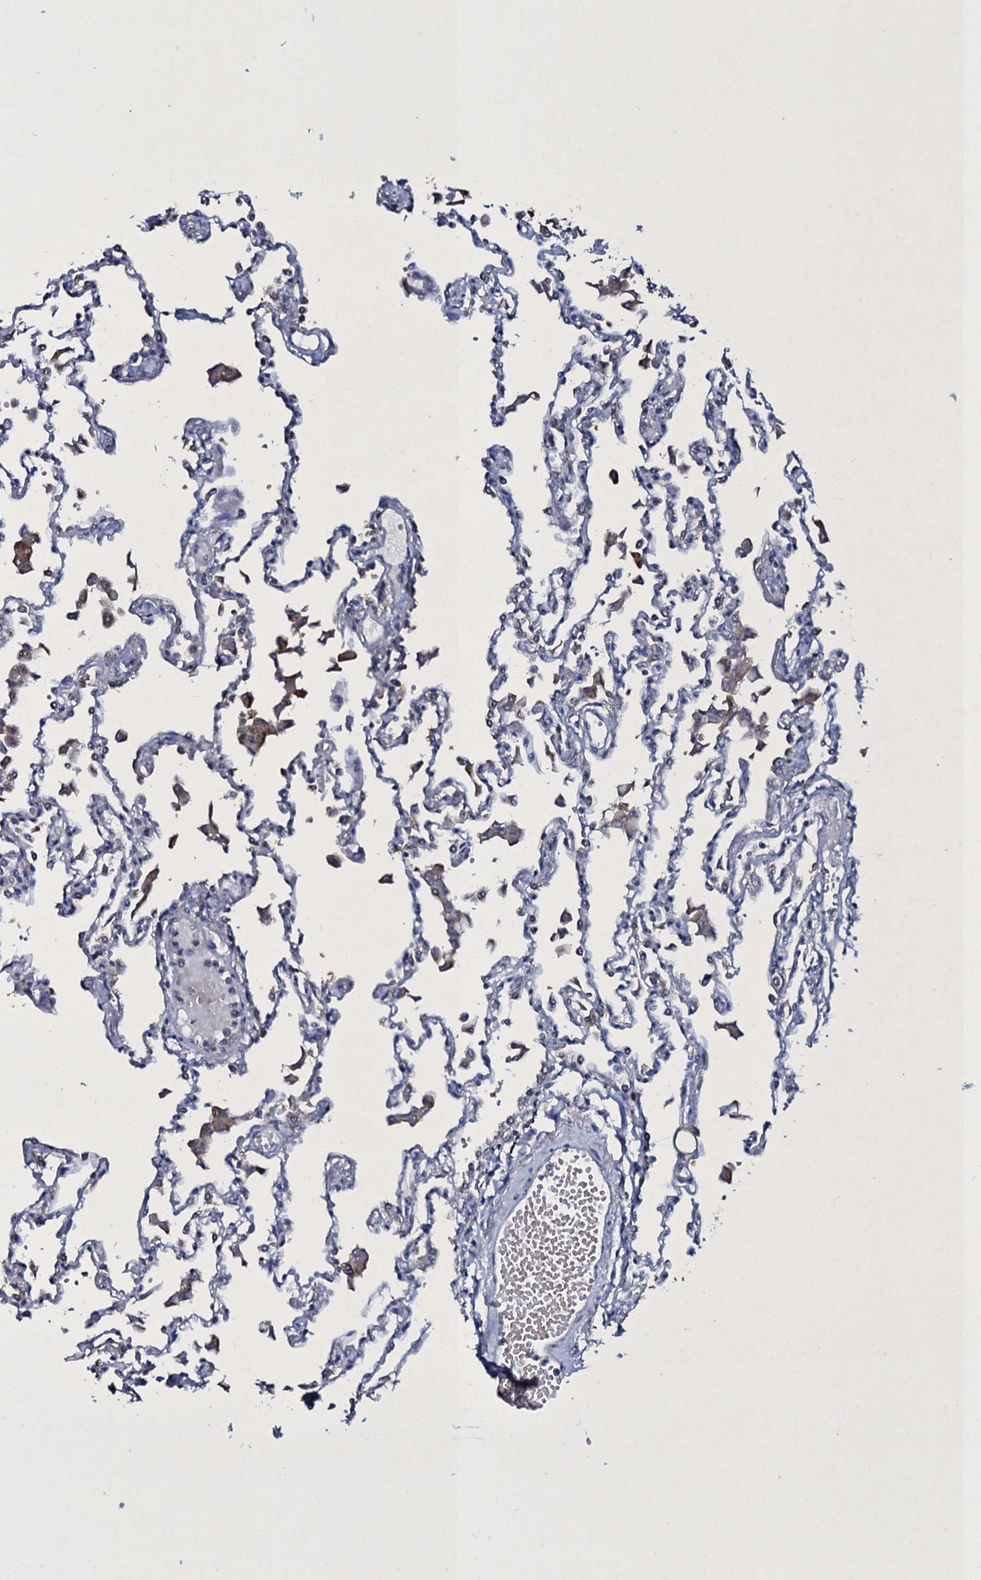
{"staining": {"intensity": "negative", "quantity": "none", "location": "none"}, "tissue": "lung", "cell_type": "Alveolar cells", "image_type": "normal", "snomed": [{"axis": "morphology", "description": "Normal tissue, NOS"}, {"axis": "topography", "description": "Bronchus"}, {"axis": "topography", "description": "Lung"}], "caption": "The image displays no staining of alveolar cells in unremarkable lung.", "gene": "TPGS2", "patient": {"sex": "female", "age": 49}}